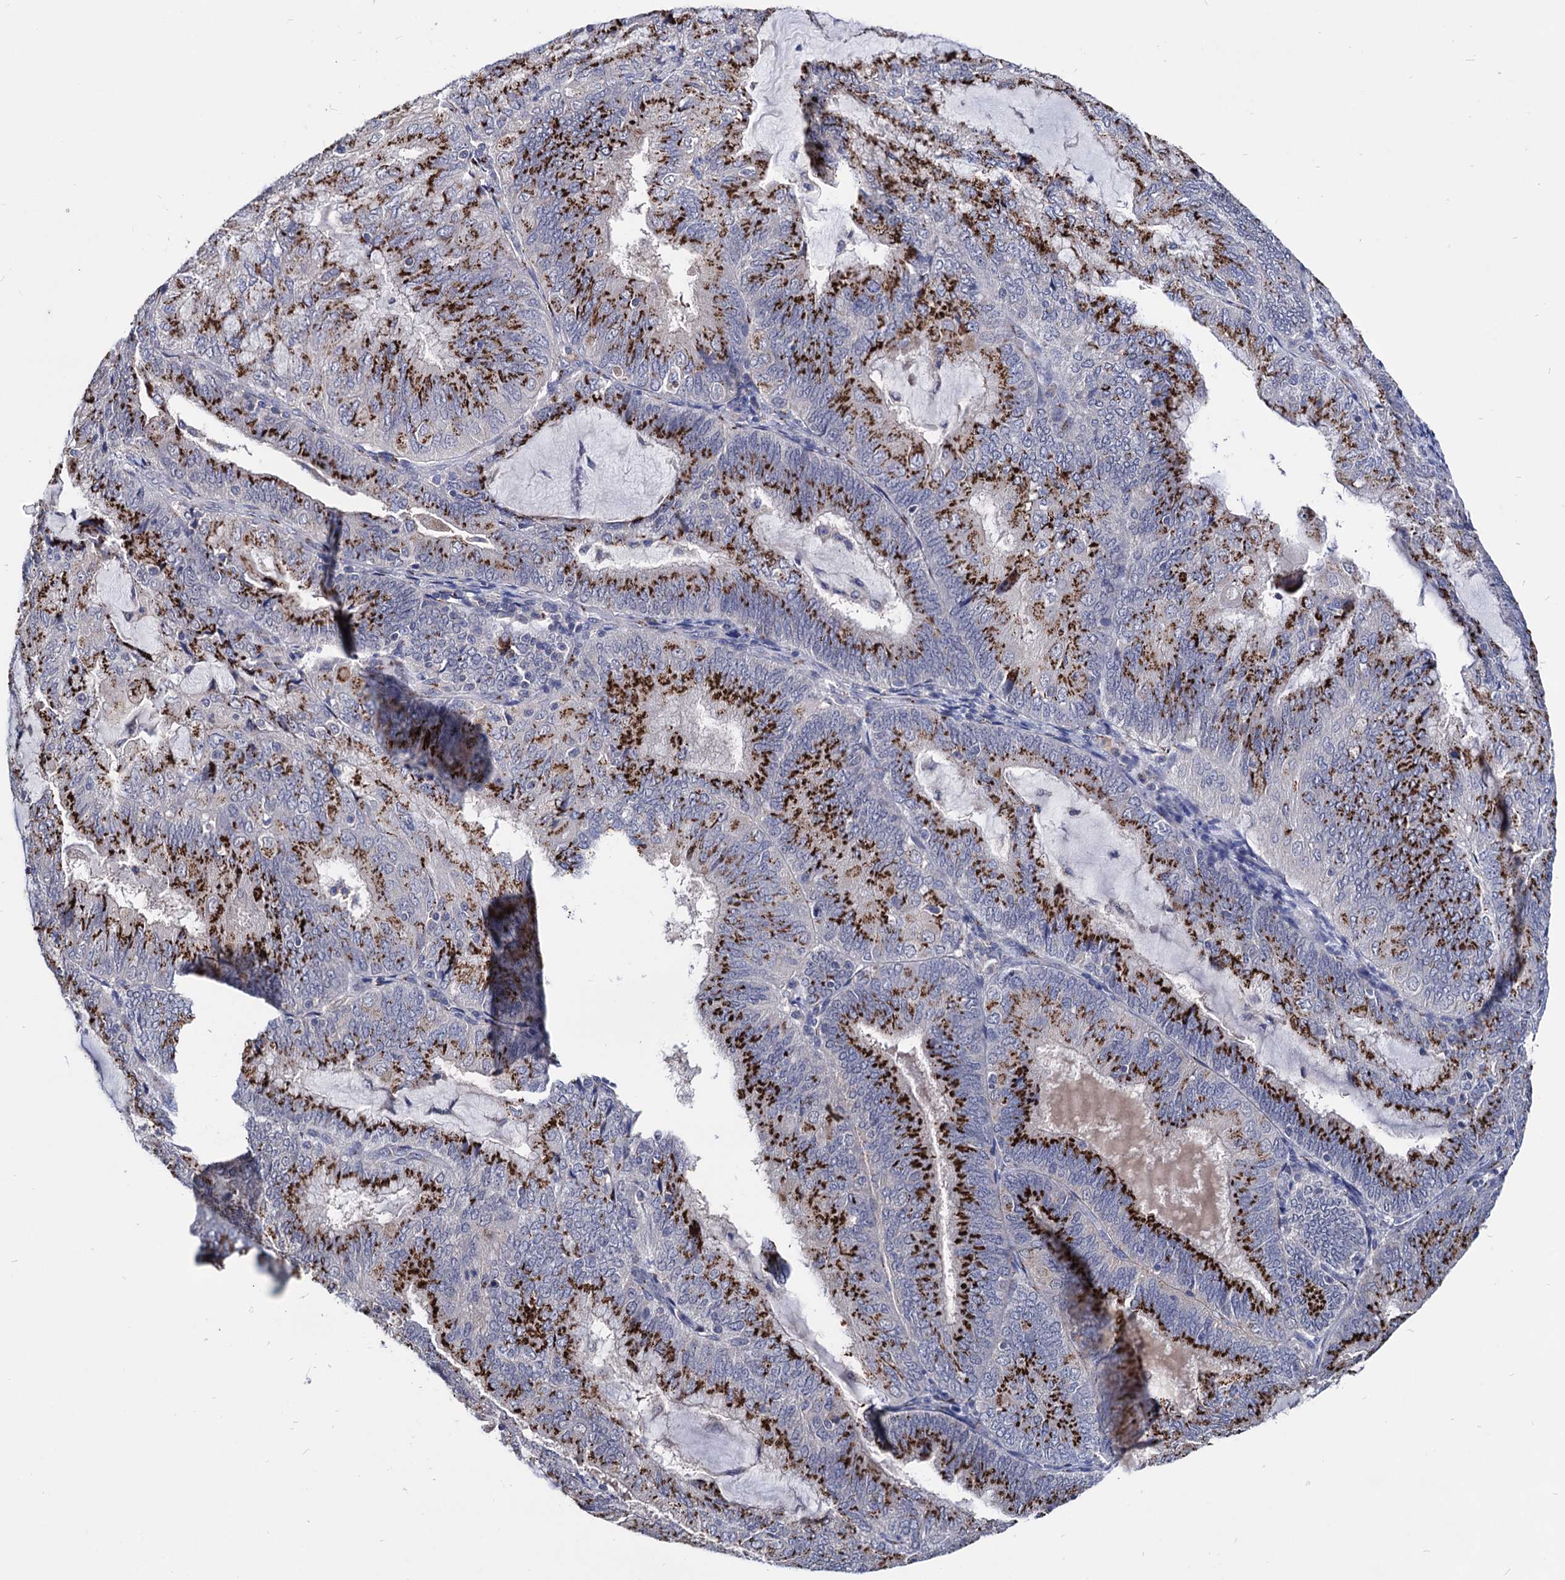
{"staining": {"intensity": "strong", "quantity": ">75%", "location": "cytoplasmic/membranous"}, "tissue": "endometrial cancer", "cell_type": "Tumor cells", "image_type": "cancer", "snomed": [{"axis": "morphology", "description": "Adenocarcinoma, NOS"}, {"axis": "topography", "description": "Endometrium"}], "caption": "Immunohistochemistry (IHC) micrograph of adenocarcinoma (endometrial) stained for a protein (brown), which displays high levels of strong cytoplasmic/membranous staining in approximately >75% of tumor cells.", "gene": "ESD", "patient": {"sex": "female", "age": 81}}